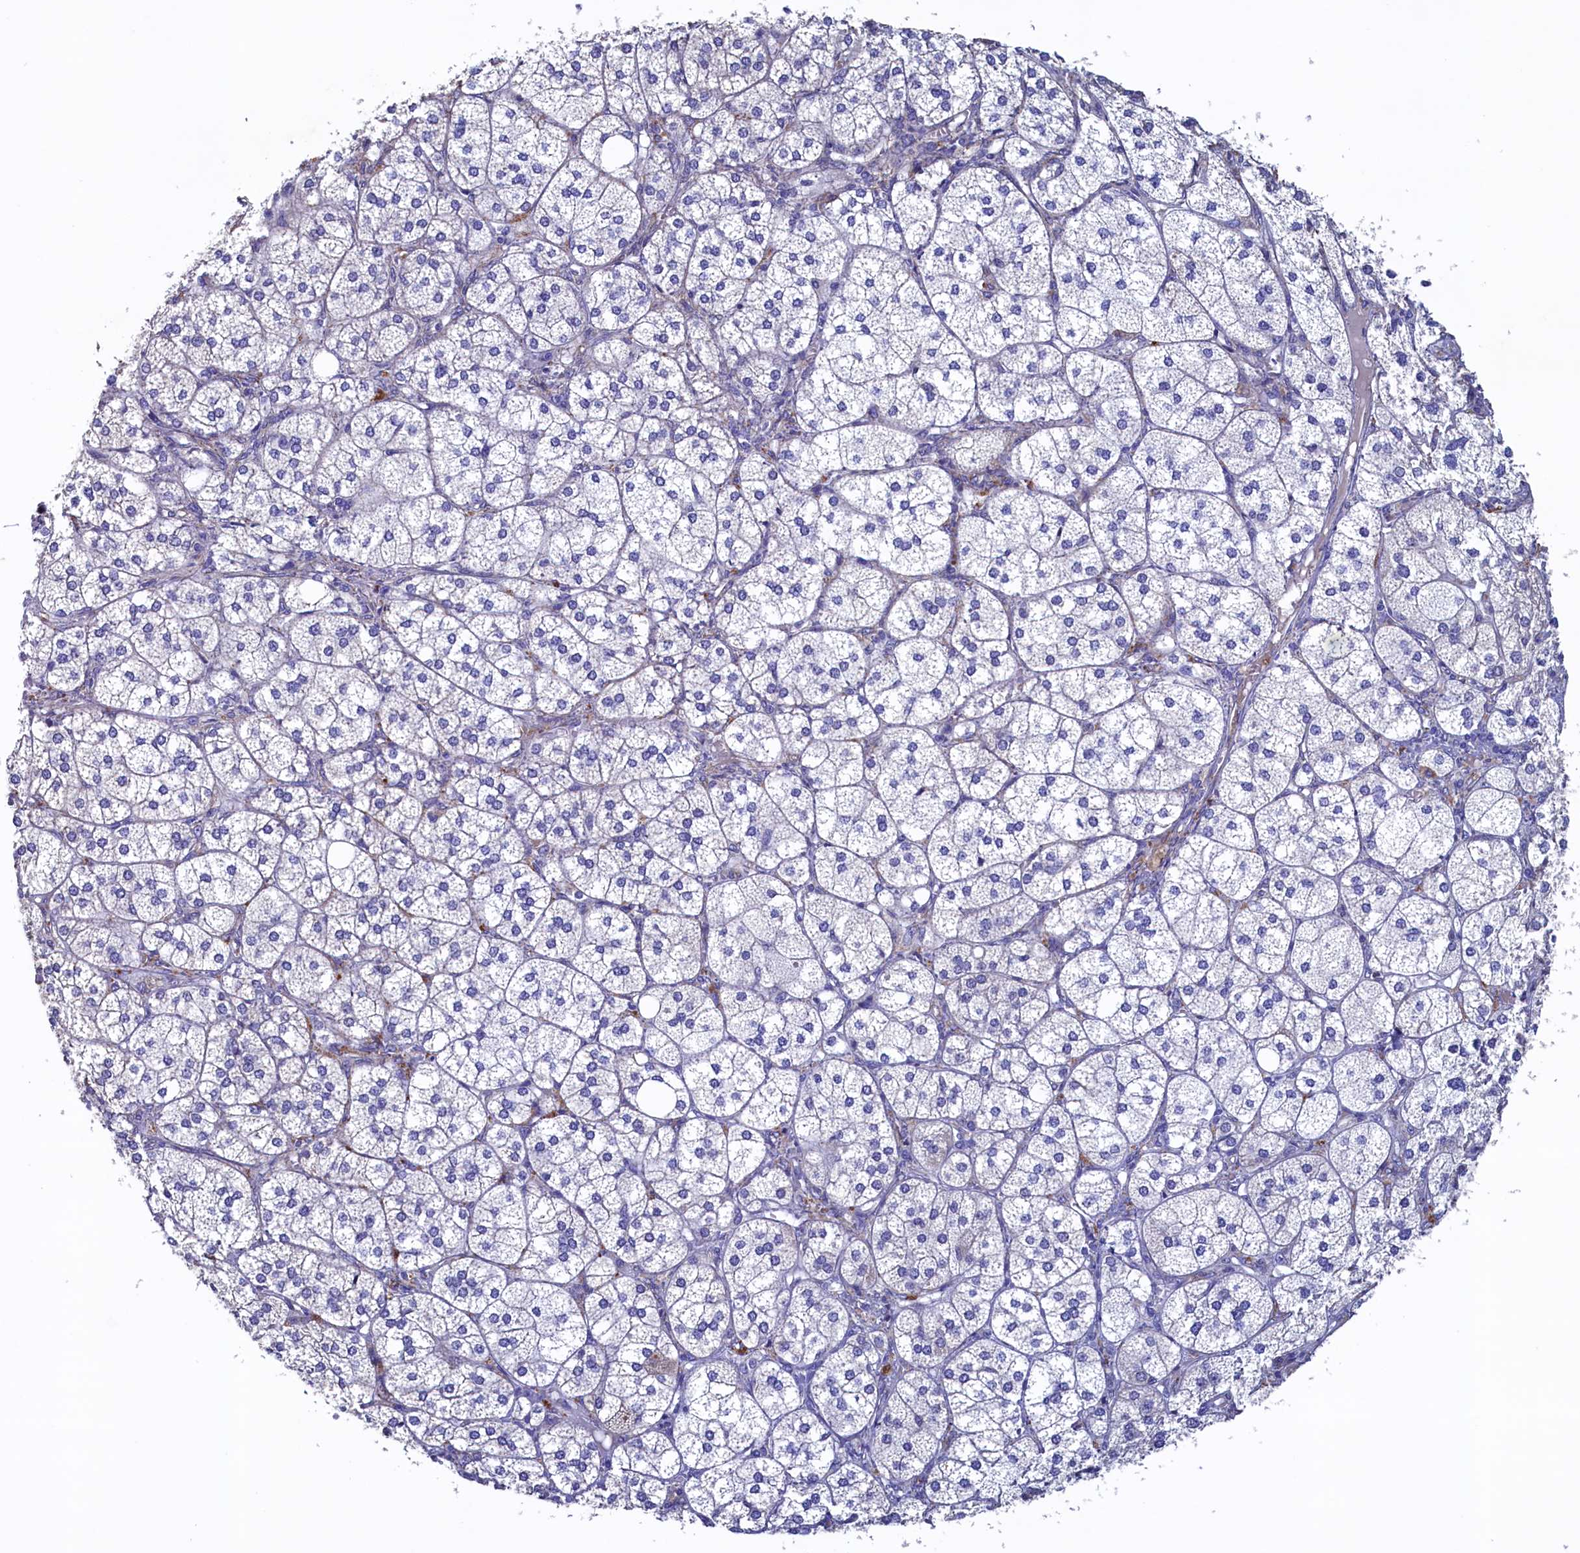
{"staining": {"intensity": "weak", "quantity": "25%-75%", "location": "cytoplasmic/membranous"}, "tissue": "adrenal gland", "cell_type": "Glandular cells", "image_type": "normal", "snomed": [{"axis": "morphology", "description": "Normal tissue, NOS"}, {"axis": "topography", "description": "Adrenal gland"}], "caption": "High-magnification brightfield microscopy of unremarkable adrenal gland stained with DAB (3,3'-diaminobenzidine) (brown) and counterstained with hematoxylin (blue). glandular cells exhibit weak cytoplasmic/membranous staining is identified in approximately25%-75% of cells.", "gene": "CBLIF", "patient": {"sex": "female", "age": 61}}